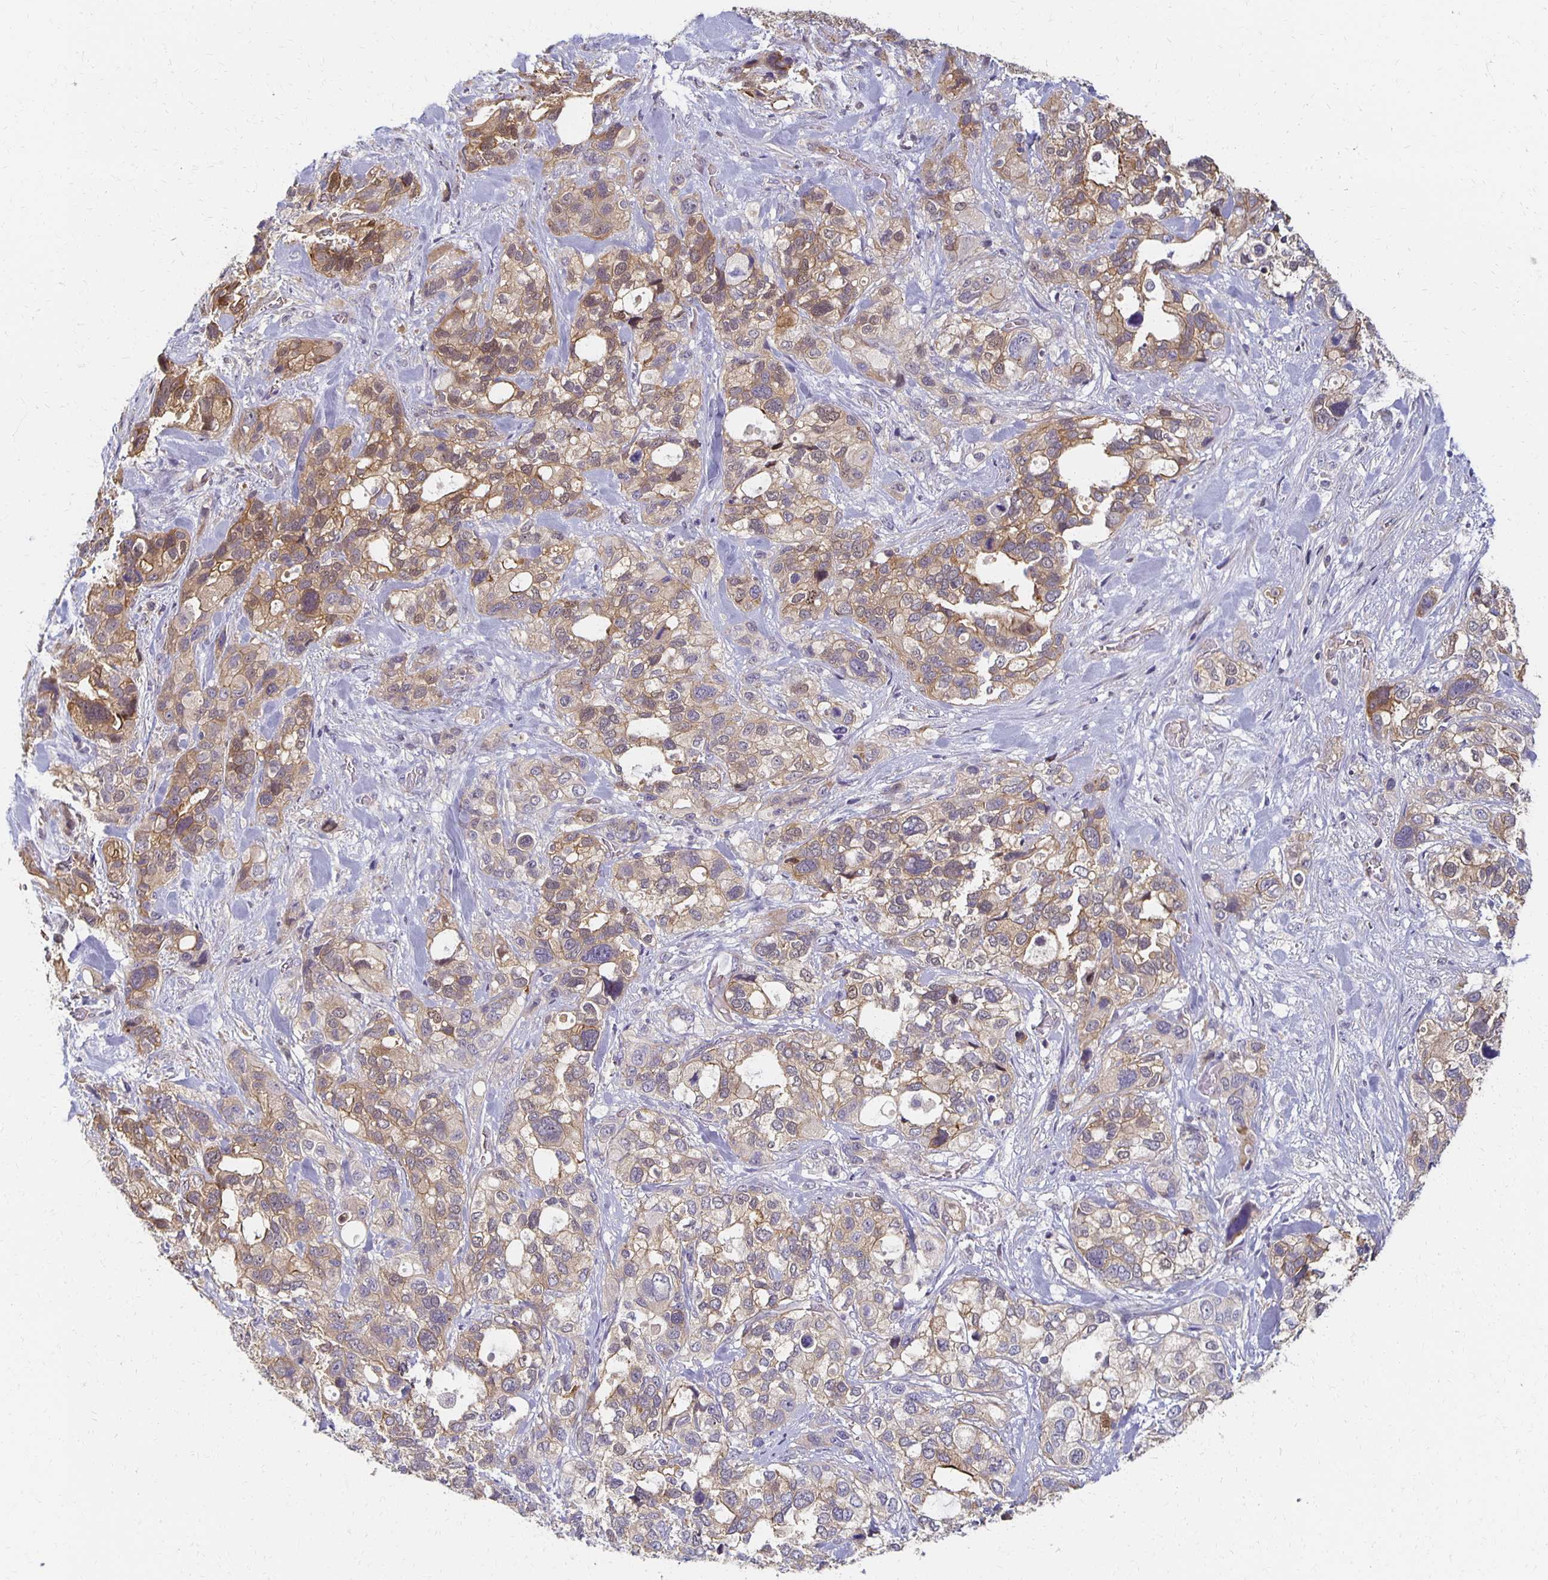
{"staining": {"intensity": "weak", "quantity": ">75%", "location": "cytoplasmic/membranous"}, "tissue": "stomach cancer", "cell_type": "Tumor cells", "image_type": "cancer", "snomed": [{"axis": "morphology", "description": "Adenocarcinoma, NOS"}, {"axis": "topography", "description": "Stomach, upper"}], "caption": "IHC of stomach adenocarcinoma exhibits low levels of weak cytoplasmic/membranous staining in approximately >75% of tumor cells.", "gene": "SORL1", "patient": {"sex": "female", "age": 81}}